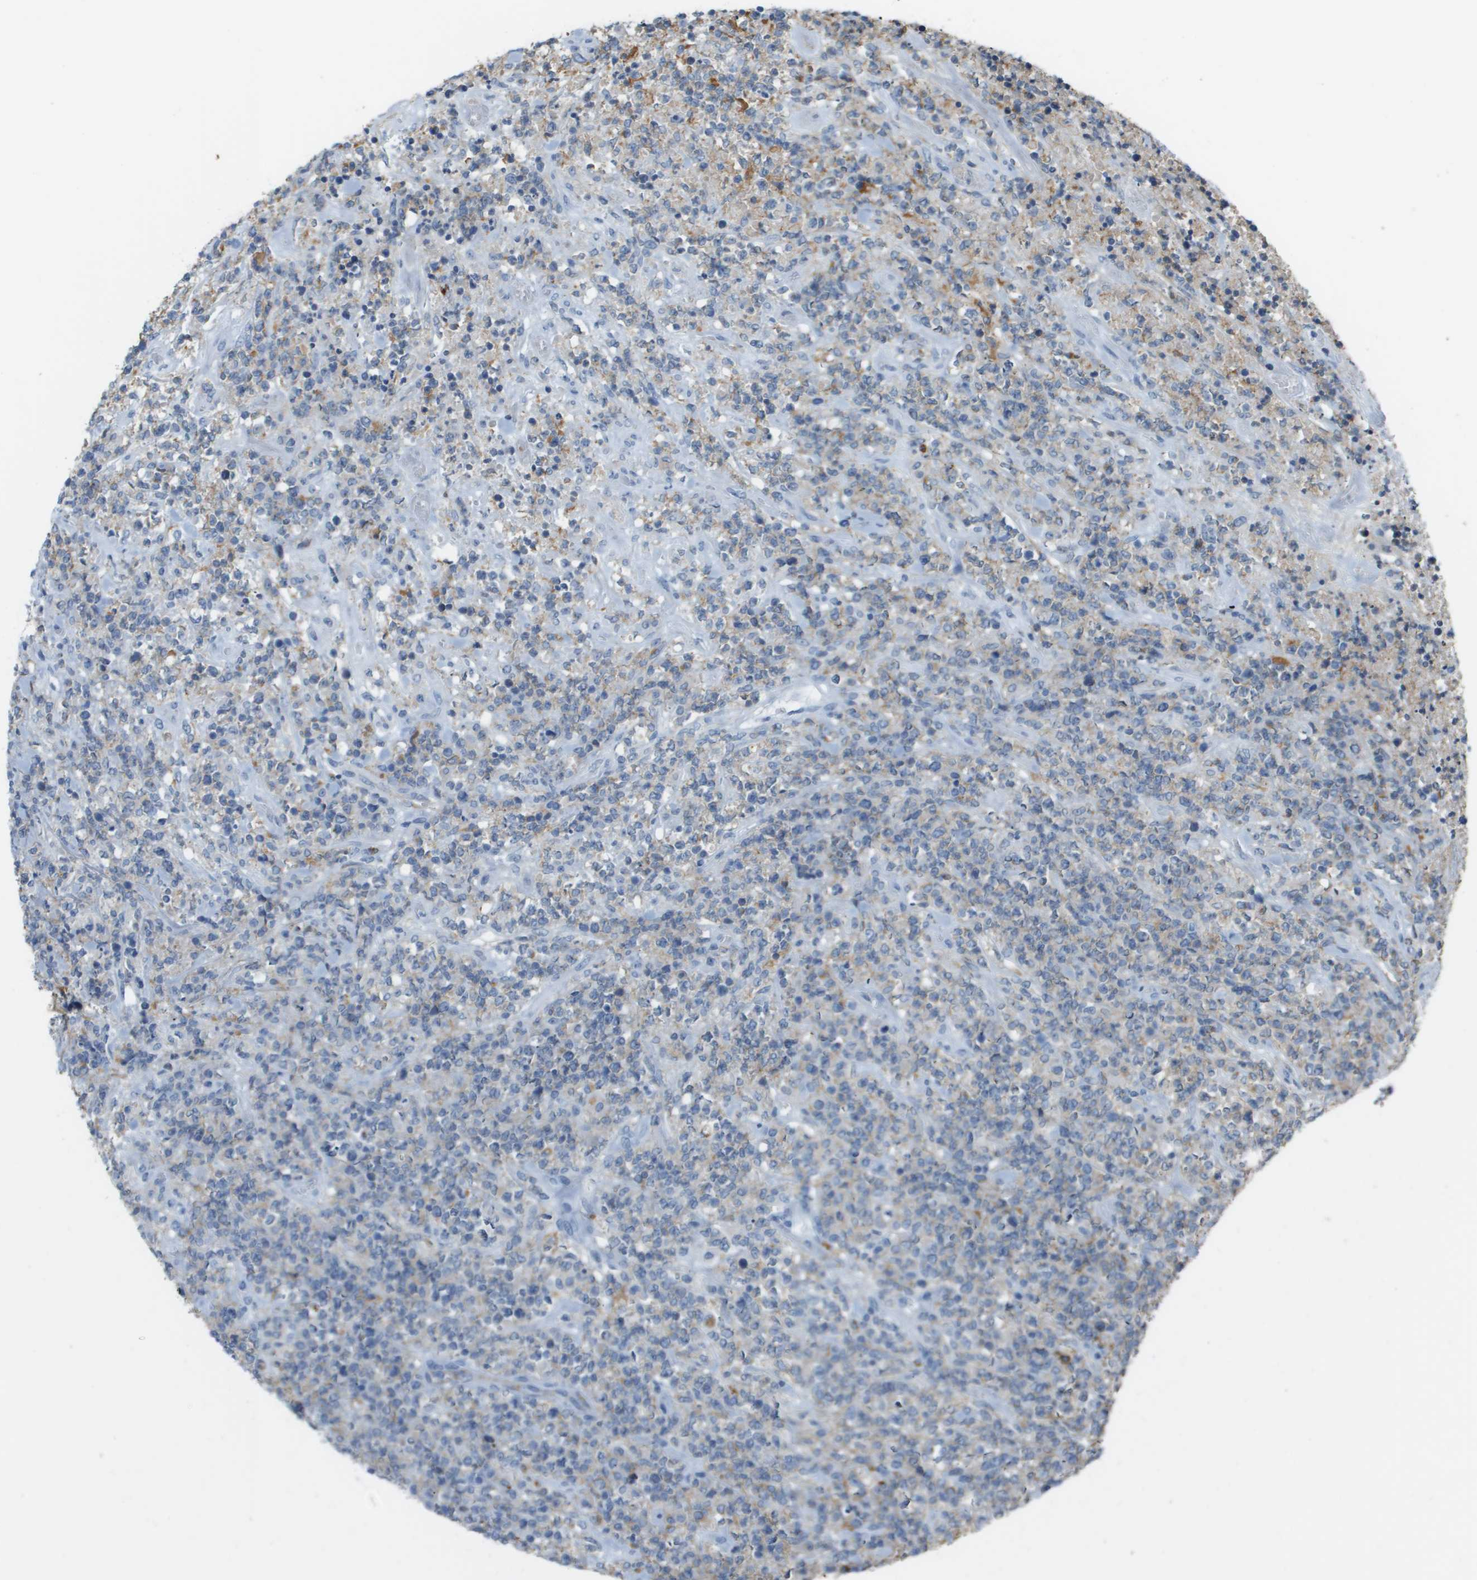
{"staining": {"intensity": "weak", "quantity": "<25%", "location": "cytoplasmic/membranous"}, "tissue": "lymphoma", "cell_type": "Tumor cells", "image_type": "cancer", "snomed": [{"axis": "morphology", "description": "Malignant lymphoma, non-Hodgkin's type, High grade"}, {"axis": "topography", "description": "Soft tissue"}], "caption": "This is an immunohistochemistry photomicrograph of human malignant lymphoma, non-Hodgkin's type (high-grade). There is no positivity in tumor cells.", "gene": "ZBTB43", "patient": {"sex": "male", "age": 18}}